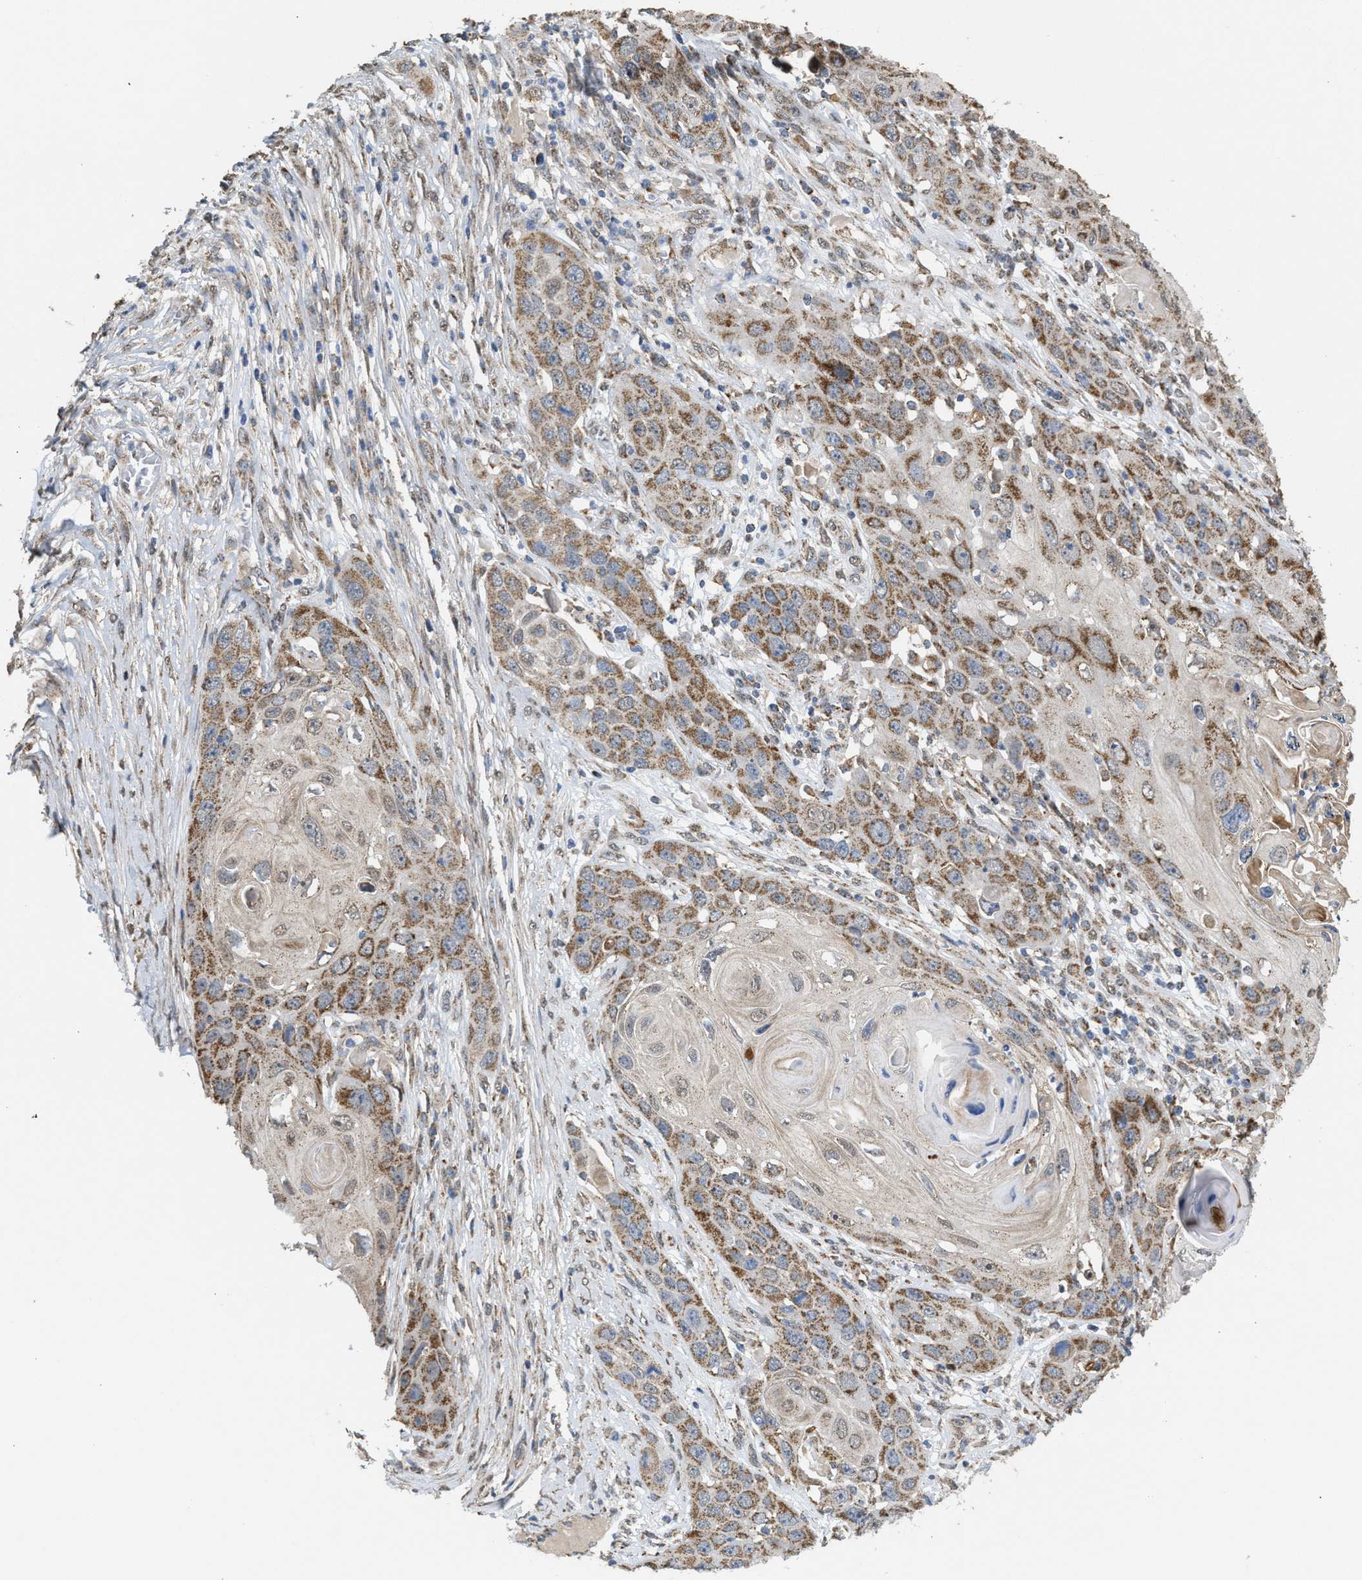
{"staining": {"intensity": "moderate", "quantity": ">75%", "location": "cytoplasmic/membranous"}, "tissue": "skin cancer", "cell_type": "Tumor cells", "image_type": "cancer", "snomed": [{"axis": "morphology", "description": "Squamous cell carcinoma, NOS"}, {"axis": "topography", "description": "Skin"}], "caption": "Human skin squamous cell carcinoma stained with a protein marker reveals moderate staining in tumor cells.", "gene": "TACO1", "patient": {"sex": "male", "age": 55}}